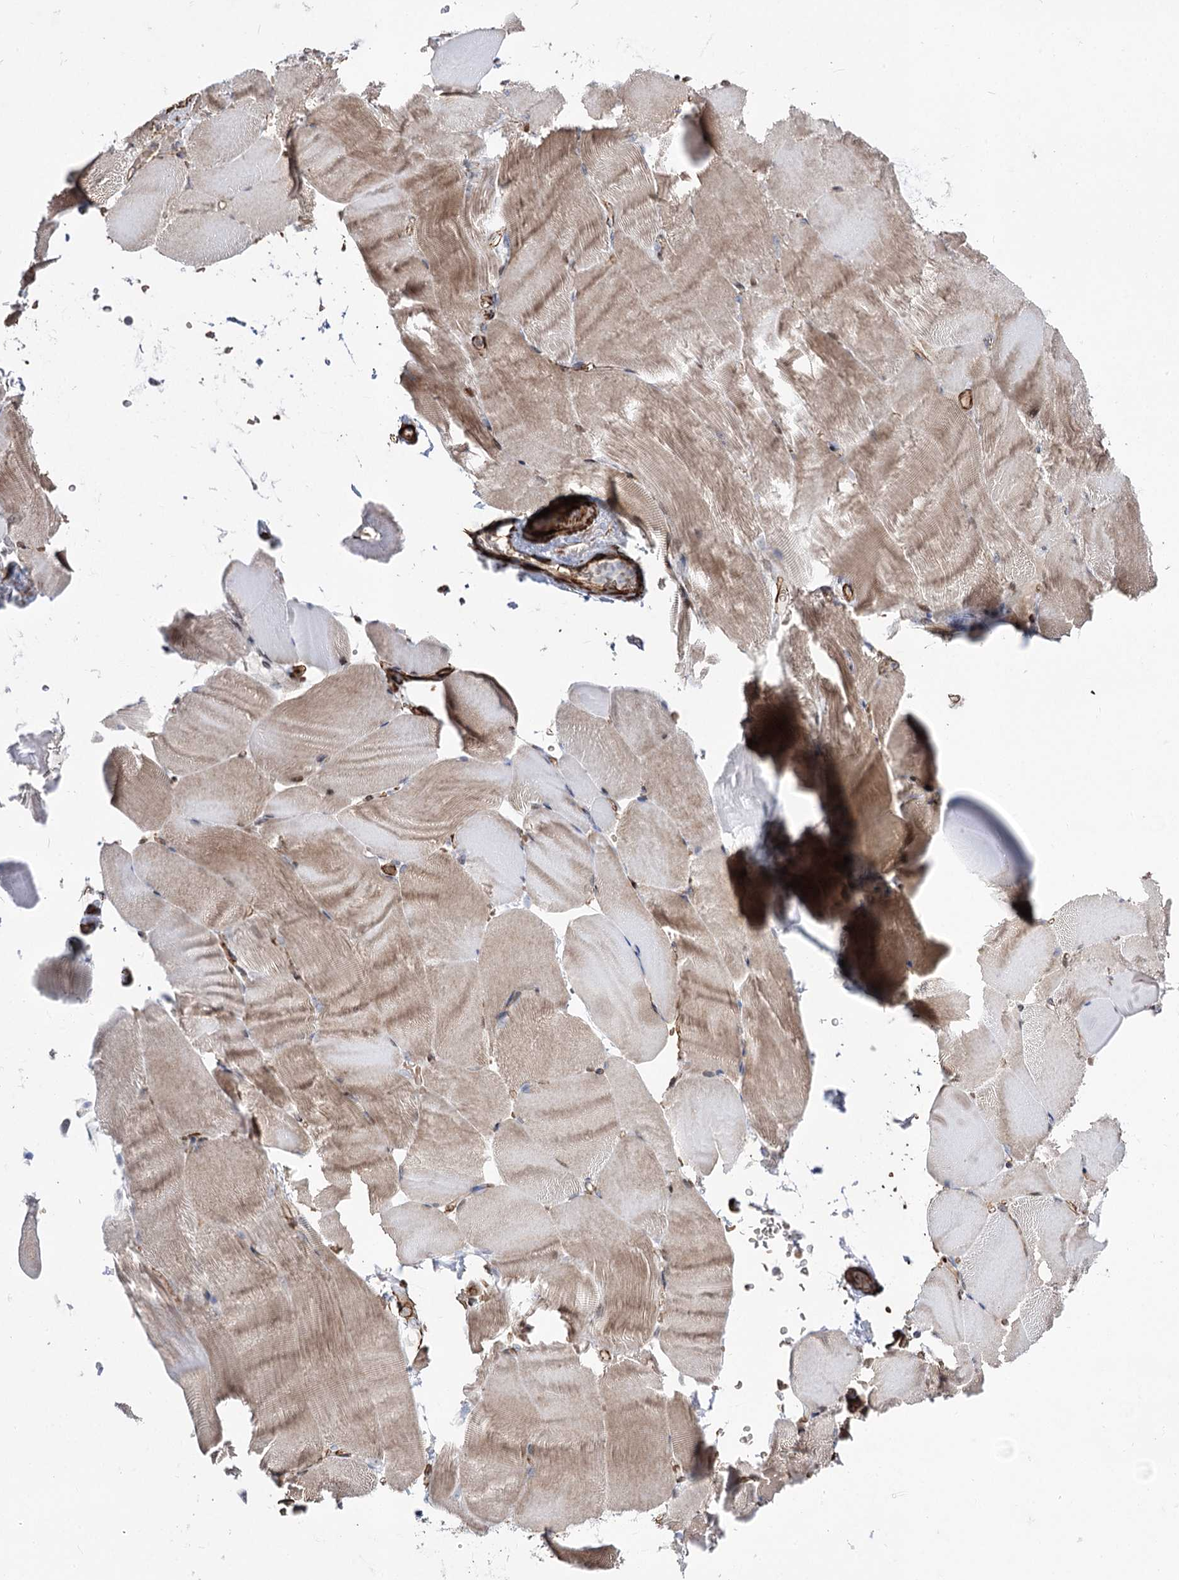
{"staining": {"intensity": "moderate", "quantity": "25%-75%", "location": "cytoplasmic/membranous"}, "tissue": "skeletal muscle", "cell_type": "Myocytes", "image_type": "normal", "snomed": [{"axis": "morphology", "description": "Normal tissue, NOS"}, {"axis": "topography", "description": "Skeletal muscle"}, {"axis": "topography", "description": "Parathyroid gland"}], "caption": "Immunohistochemistry image of unremarkable skeletal muscle stained for a protein (brown), which exhibits medium levels of moderate cytoplasmic/membranous expression in approximately 25%-75% of myocytes.", "gene": "ARHGAP20", "patient": {"sex": "female", "age": 37}}